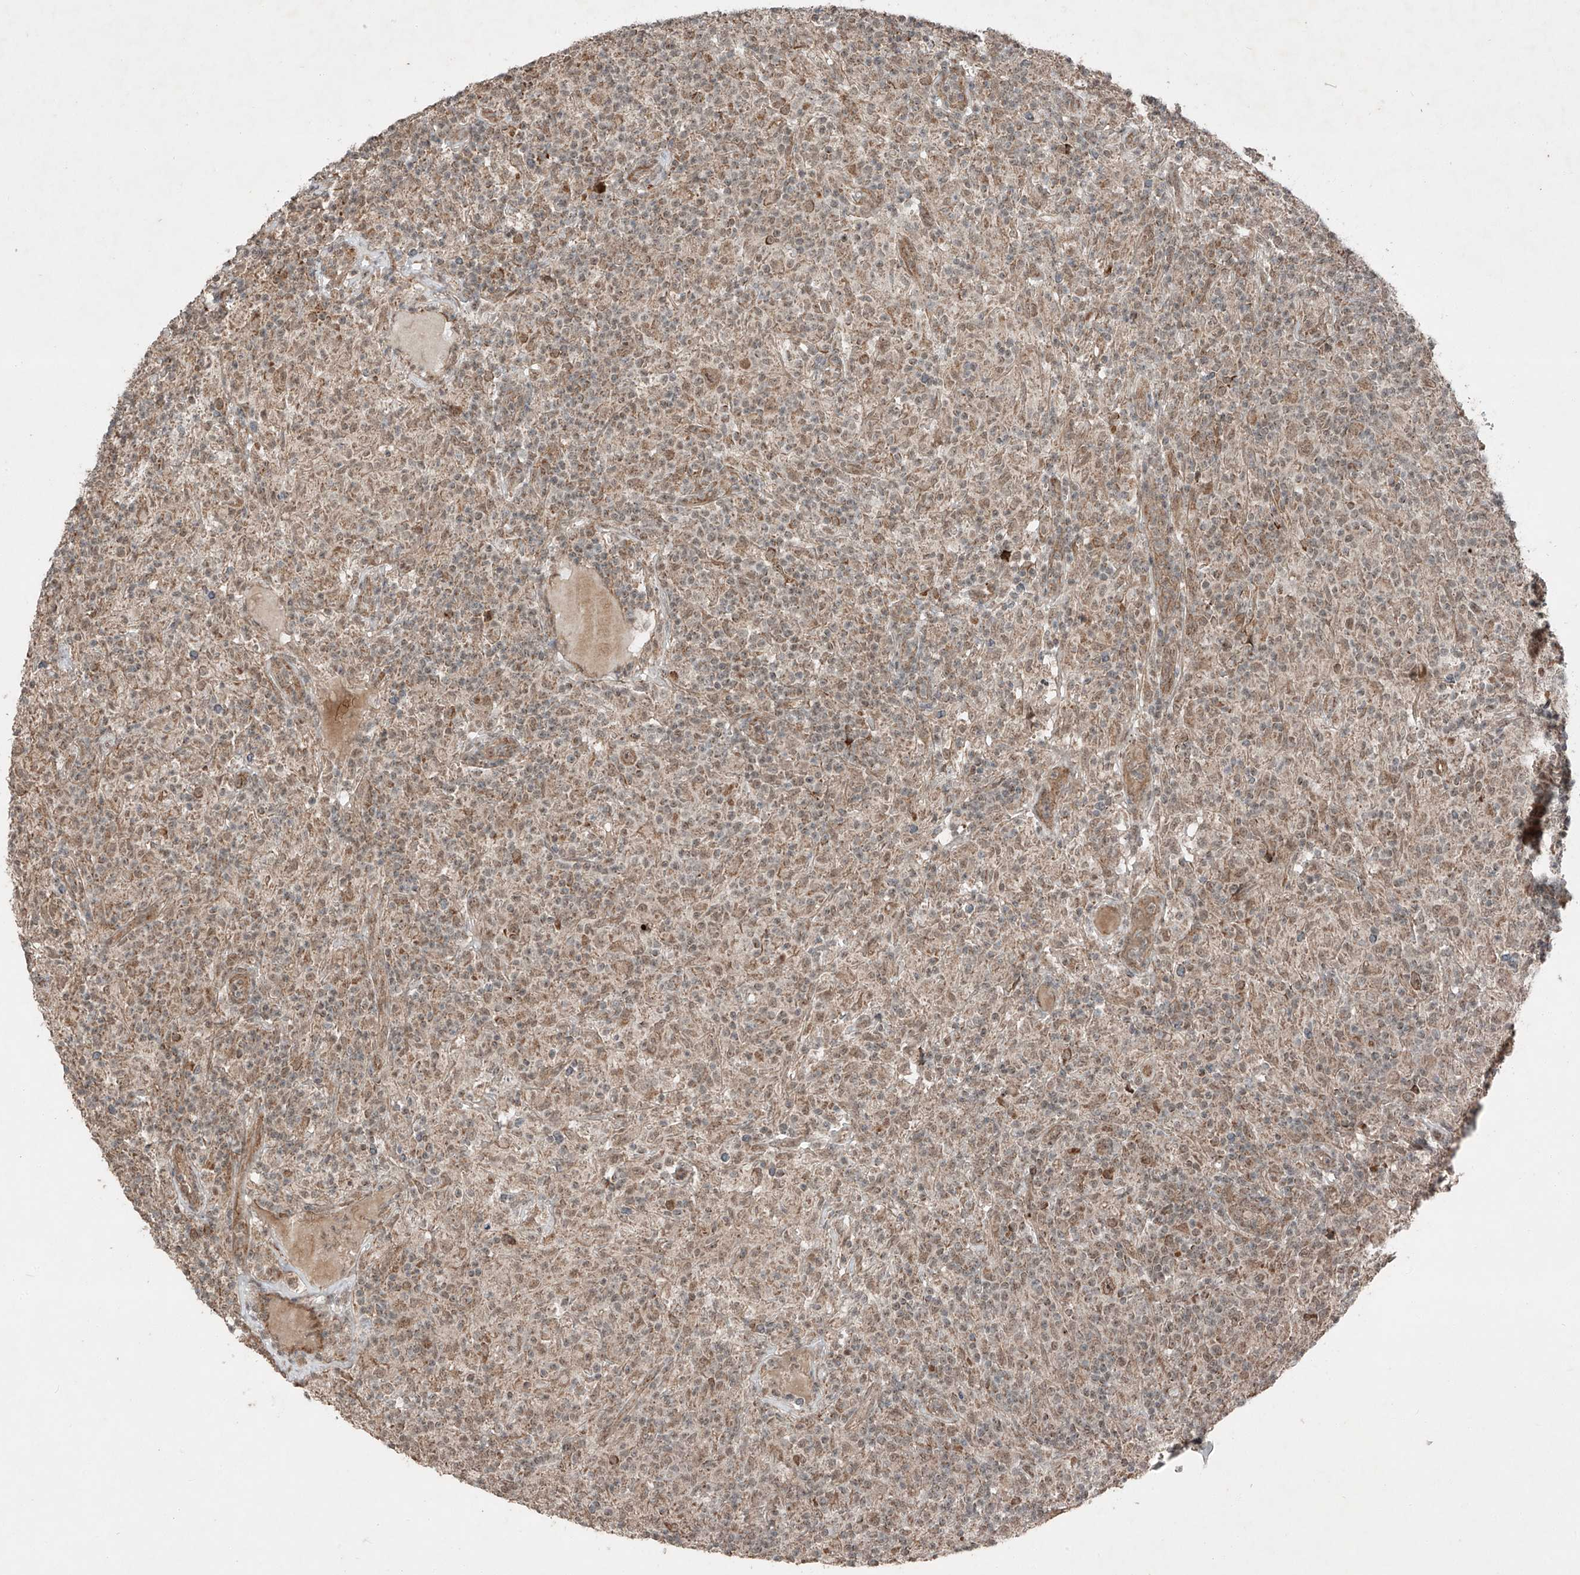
{"staining": {"intensity": "moderate", "quantity": ">75%", "location": "cytoplasmic/membranous,nuclear"}, "tissue": "lymphoma", "cell_type": "Tumor cells", "image_type": "cancer", "snomed": [{"axis": "morphology", "description": "Hodgkin's disease, NOS"}, {"axis": "topography", "description": "Lymph node"}], "caption": "A high-resolution photomicrograph shows immunohistochemistry staining of lymphoma, which demonstrates moderate cytoplasmic/membranous and nuclear expression in approximately >75% of tumor cells.", "gene": "ZNF620", "patient": {"sex": "male", "age": 70}}